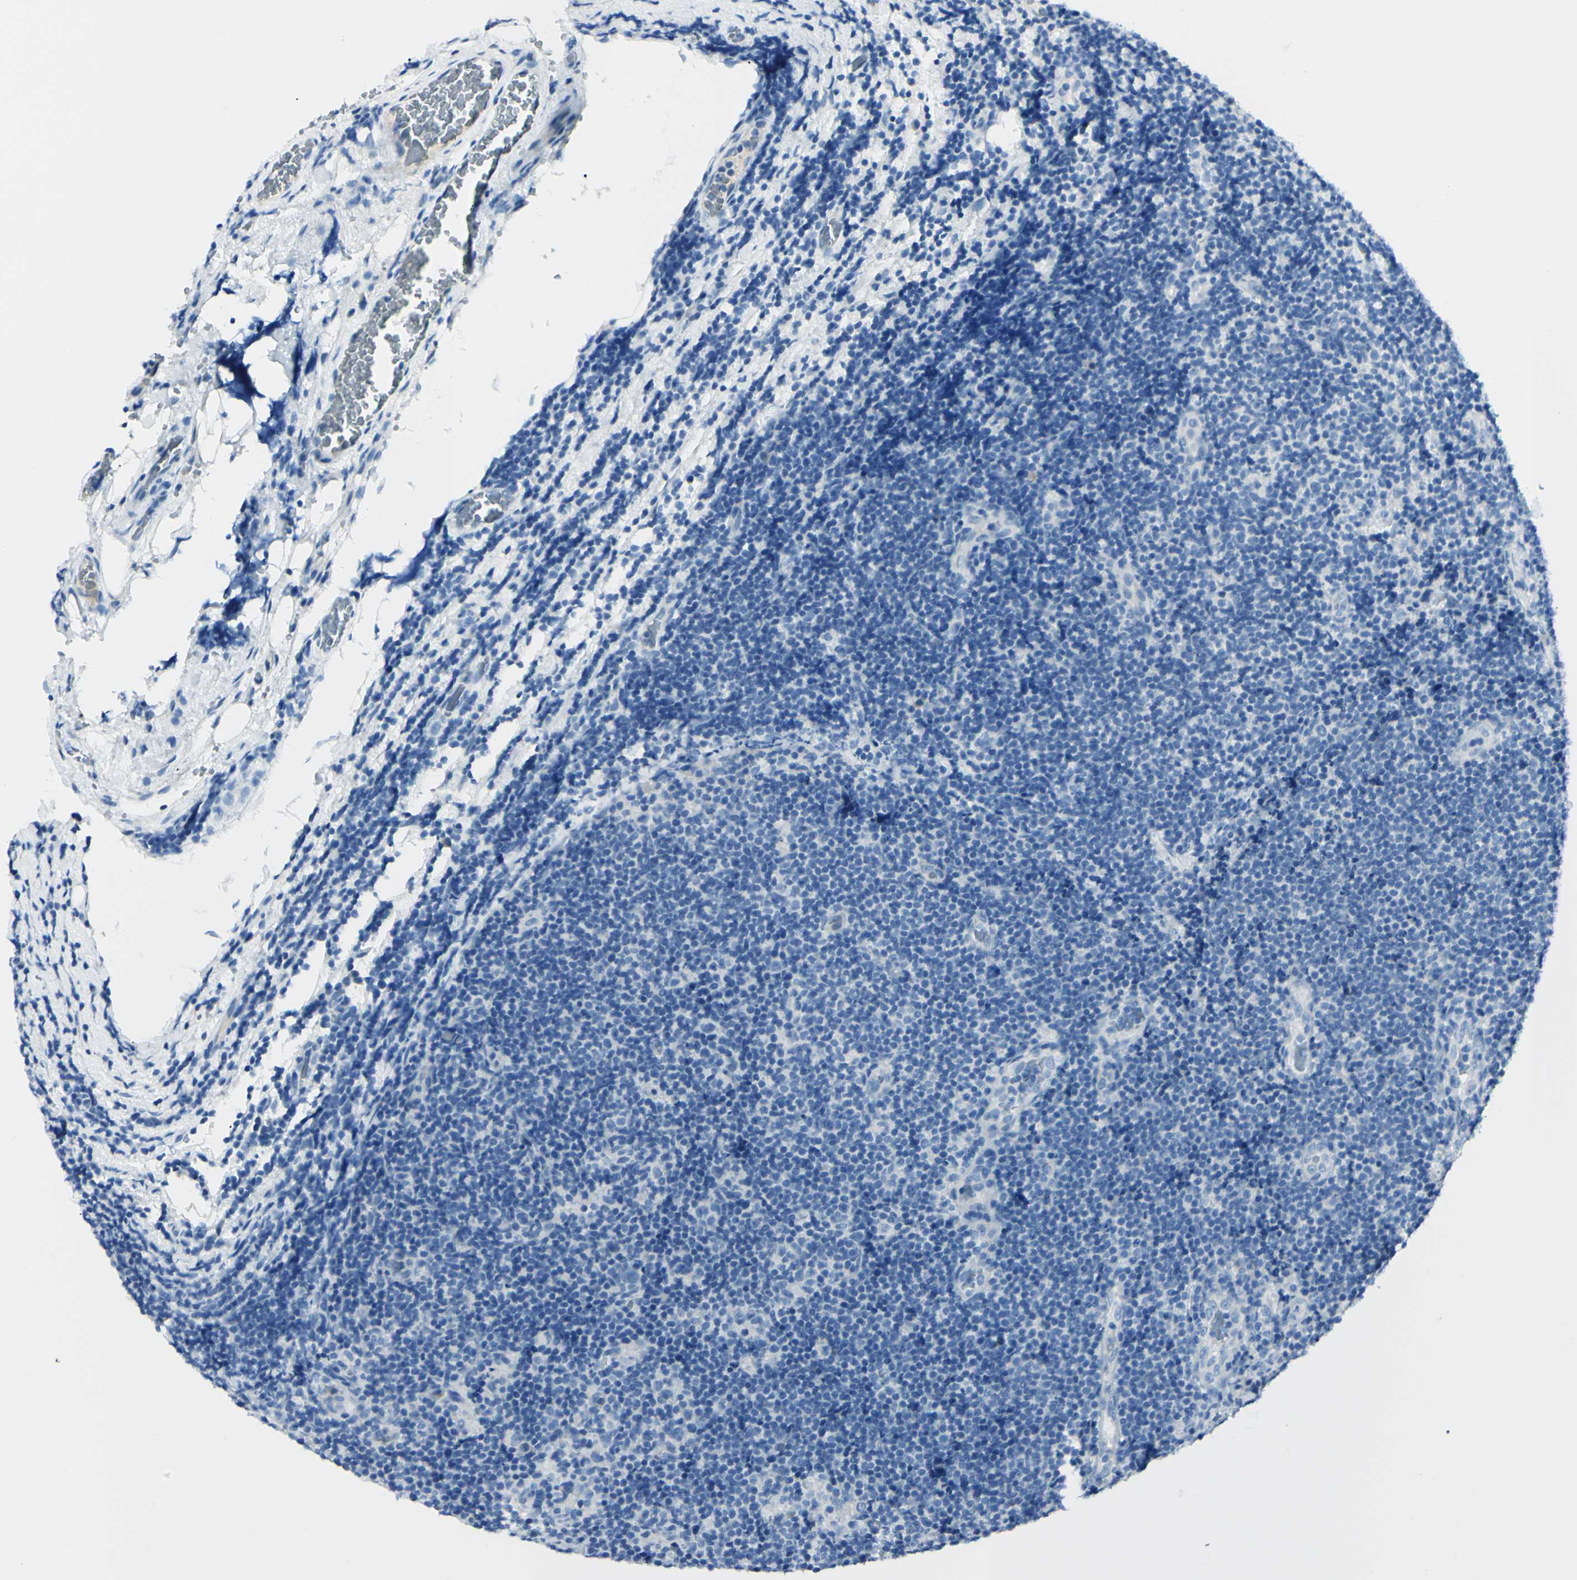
{"staining": {"intensity": "negative", "quantity": "none", "location": "none"}, "tissue": "lymphoma", "cell_type": "Tumor cells", "image_type": "cancer", "snomed": [{"axis": "morphology", "description": "Malignant lymphoma, non-Hodgkin's type, Low grade"}, {"axis": "topography", "description": "Lymph node"}], "caption": "A photomicrograph of human lymphoma is negative for staining in tumor cells.", "gene": "FOLH1", "patient": {"sex": "male", "age": 83}}